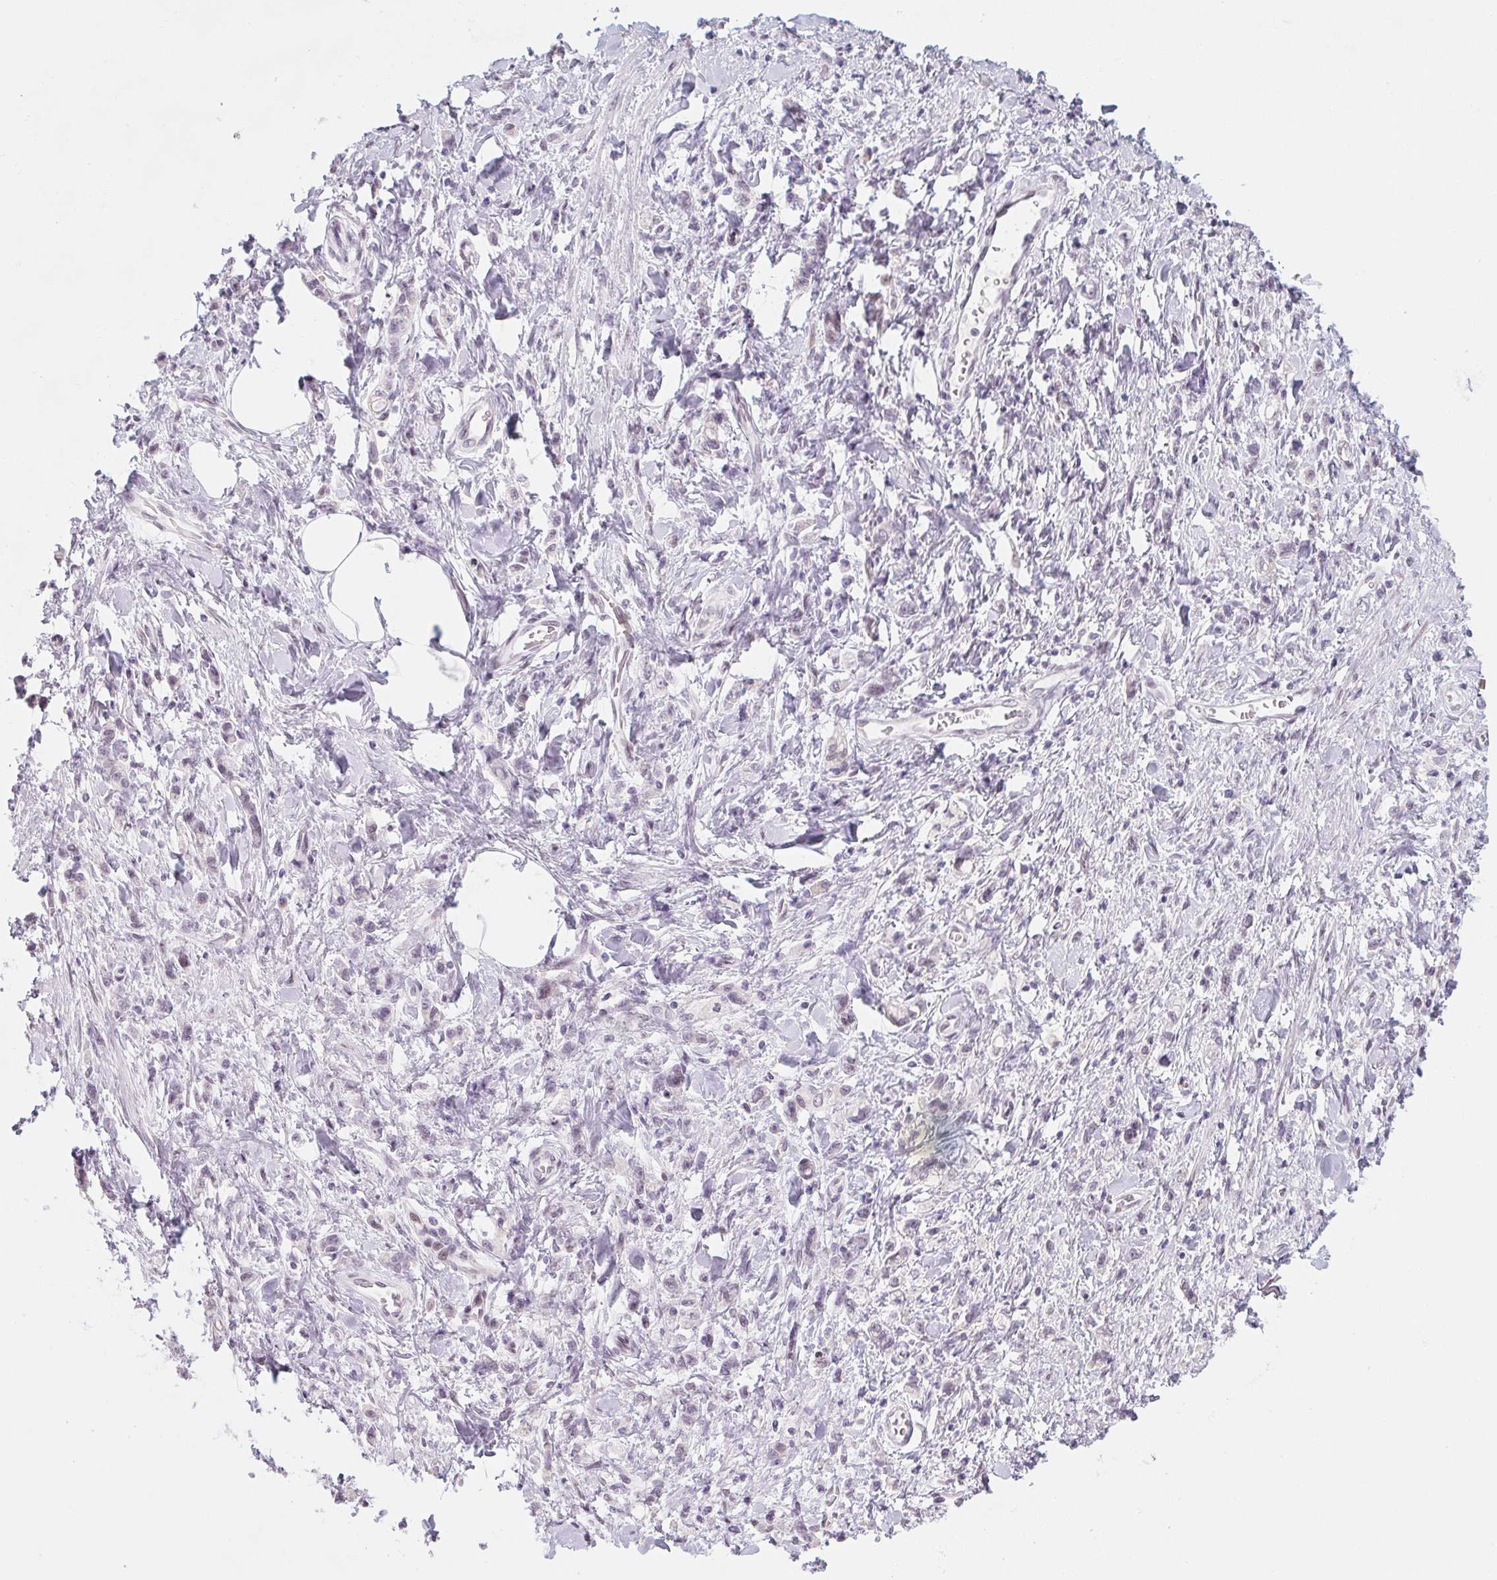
{"staining": {"intensity": "negative", "quantity": "none", "location": "none"}, "tissue": "stomach cancer", "cell_type": "Tumor cells", "image_type": "cancer", "snomed": [{"axis": "morphology", "description": "Adenocarcinoma, NOS"}, {"axis": "topography", "description": "Stomach"}], "caption": "Tumor cells show no significant staining in stomach cancer (adenocarcinoma).", "gene": "KCNQ2", "patient": {"sex": "male", "age": 77}}